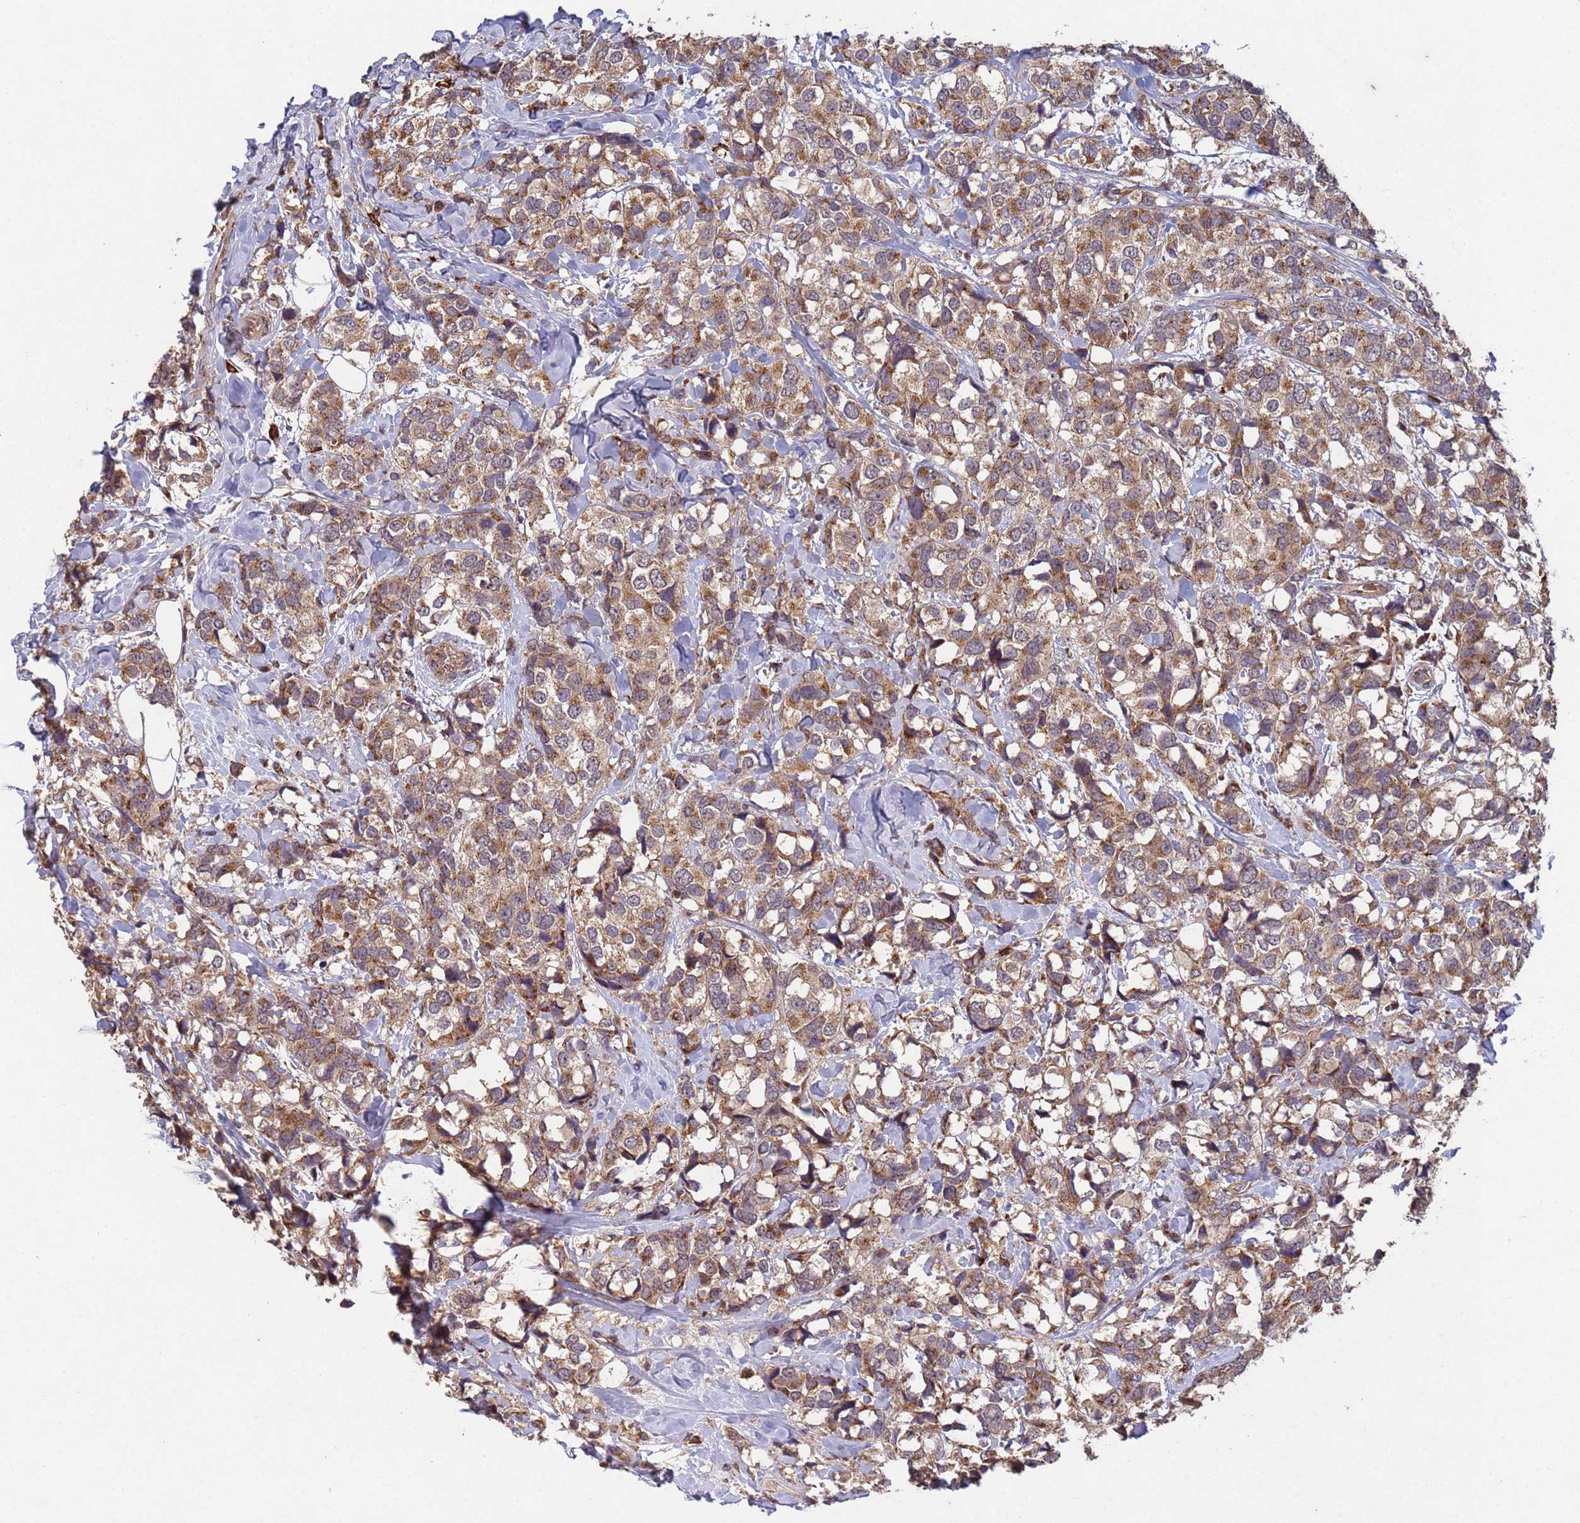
{"staining": {"intensity": "moderate", "quantity": ">75%", "location": "cytoplasmic/membranous"}, "tissue": "breast cancer", "cell_type": "Tumor cells", "image_type": "cancer", "snomed": [{"axis": "morphology", "description": "Lobular carcinoma"}, {"axis": "topography", "description": "Breast"}], "caption": "An image of human breast cancer (lobular carcinoma) stained for a protein reveals moderate cytoplasmic/membranous brown staining in tumor cells.", "gene": "FASTKD1", "patient": {"sex": "female", "age": 59}}